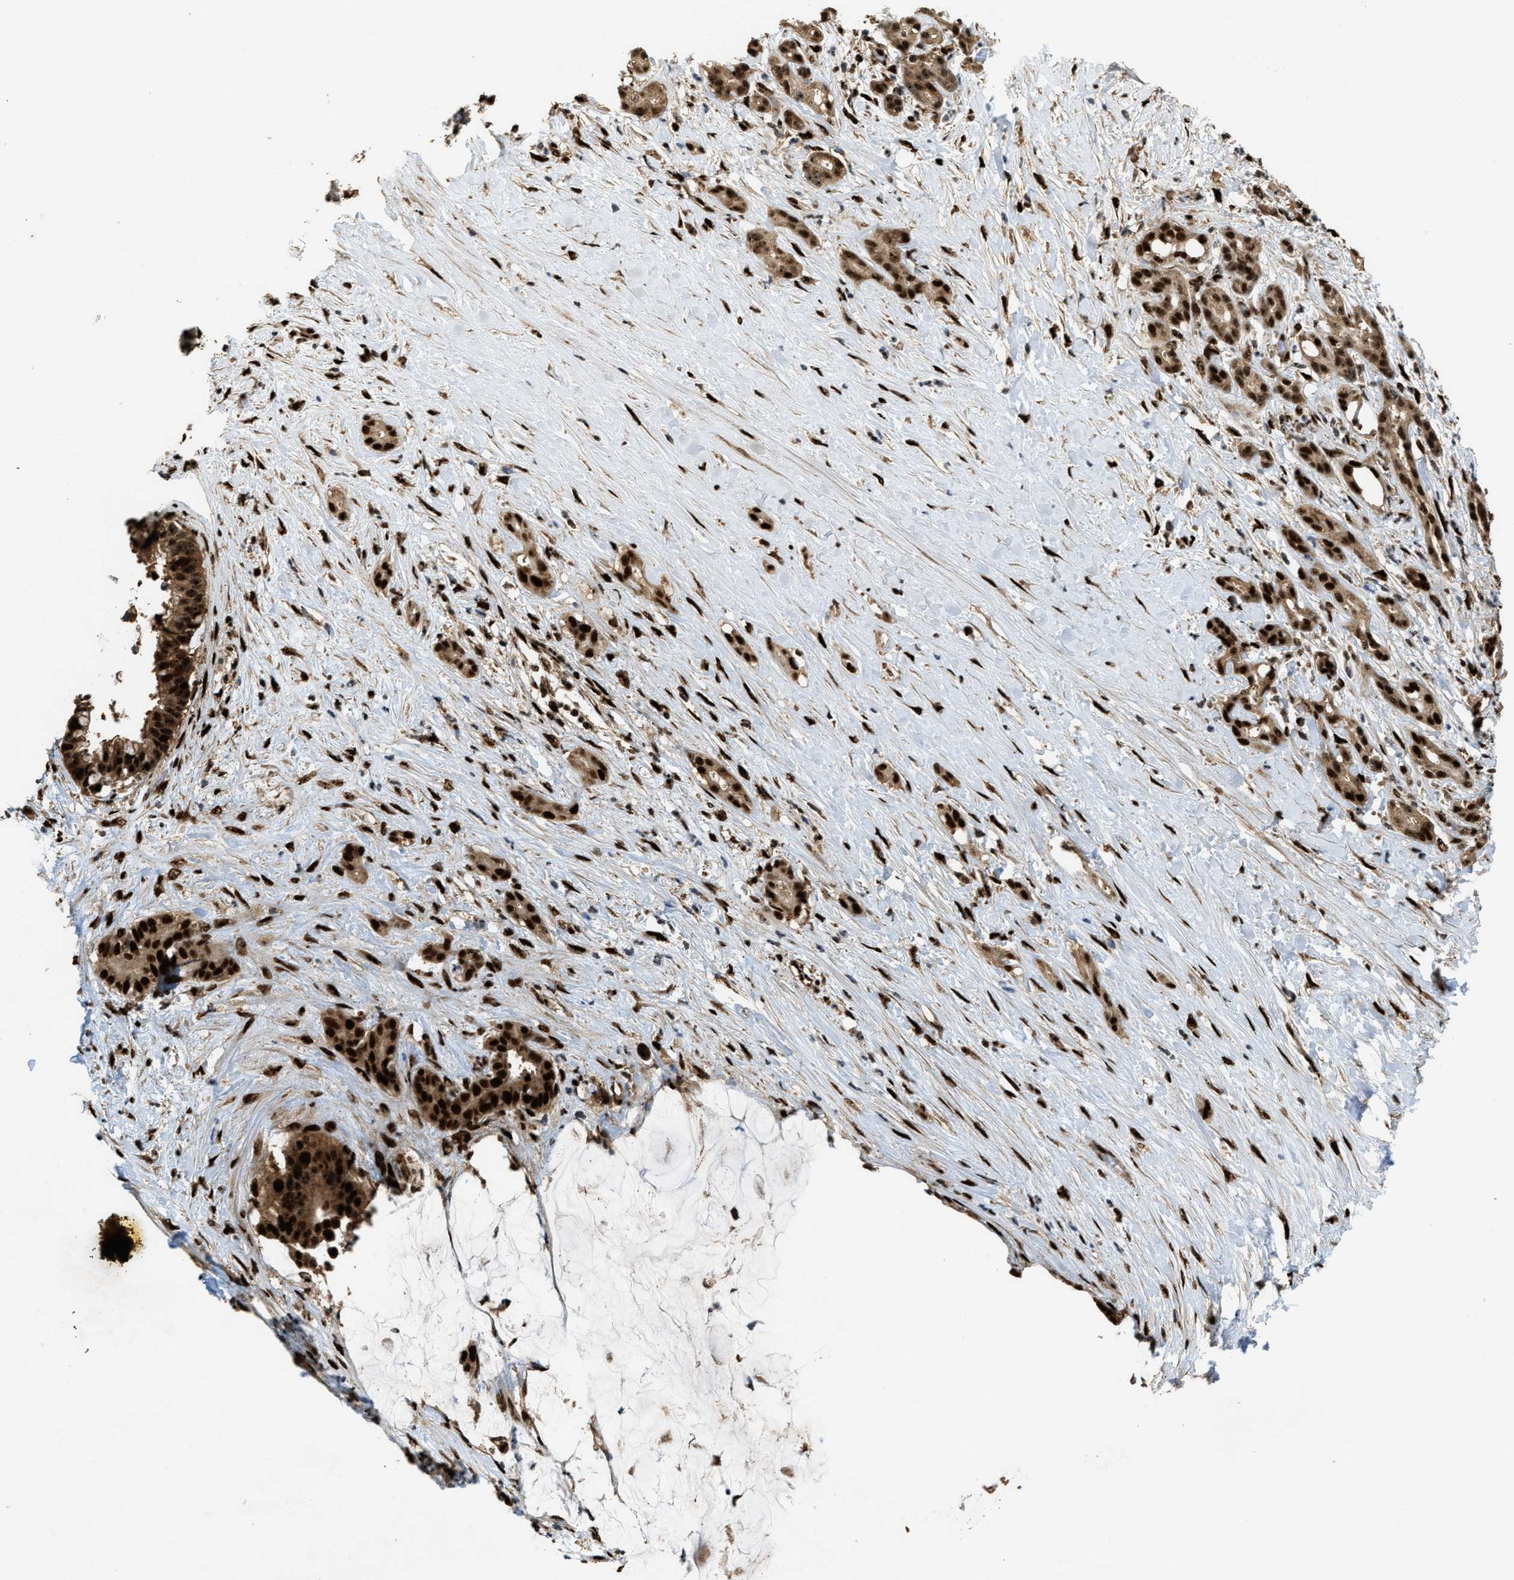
{"staining": {"intensity": "strong", "quantity": ">75%", "location": "cytoplasmic/membranous,nuclear"}, "tissue": "pancreatic cancer", "cell_type": "Tumor cells", "image_type": "cancer", "snomed": [{"axis": "morphology", "description": "Adenocarcinoma, NOS"}, {"axis": "topography", "description": "Pancreas"}], "caption": "Human pancreatic adenocarcinoma stained with a brown dye exhibits strong cytoplasmic/membranous and nuclear positive expression in about >75% of tumor cells.", "gene": "ZNF687", "patient": {"sex": "male", "age": 41}}